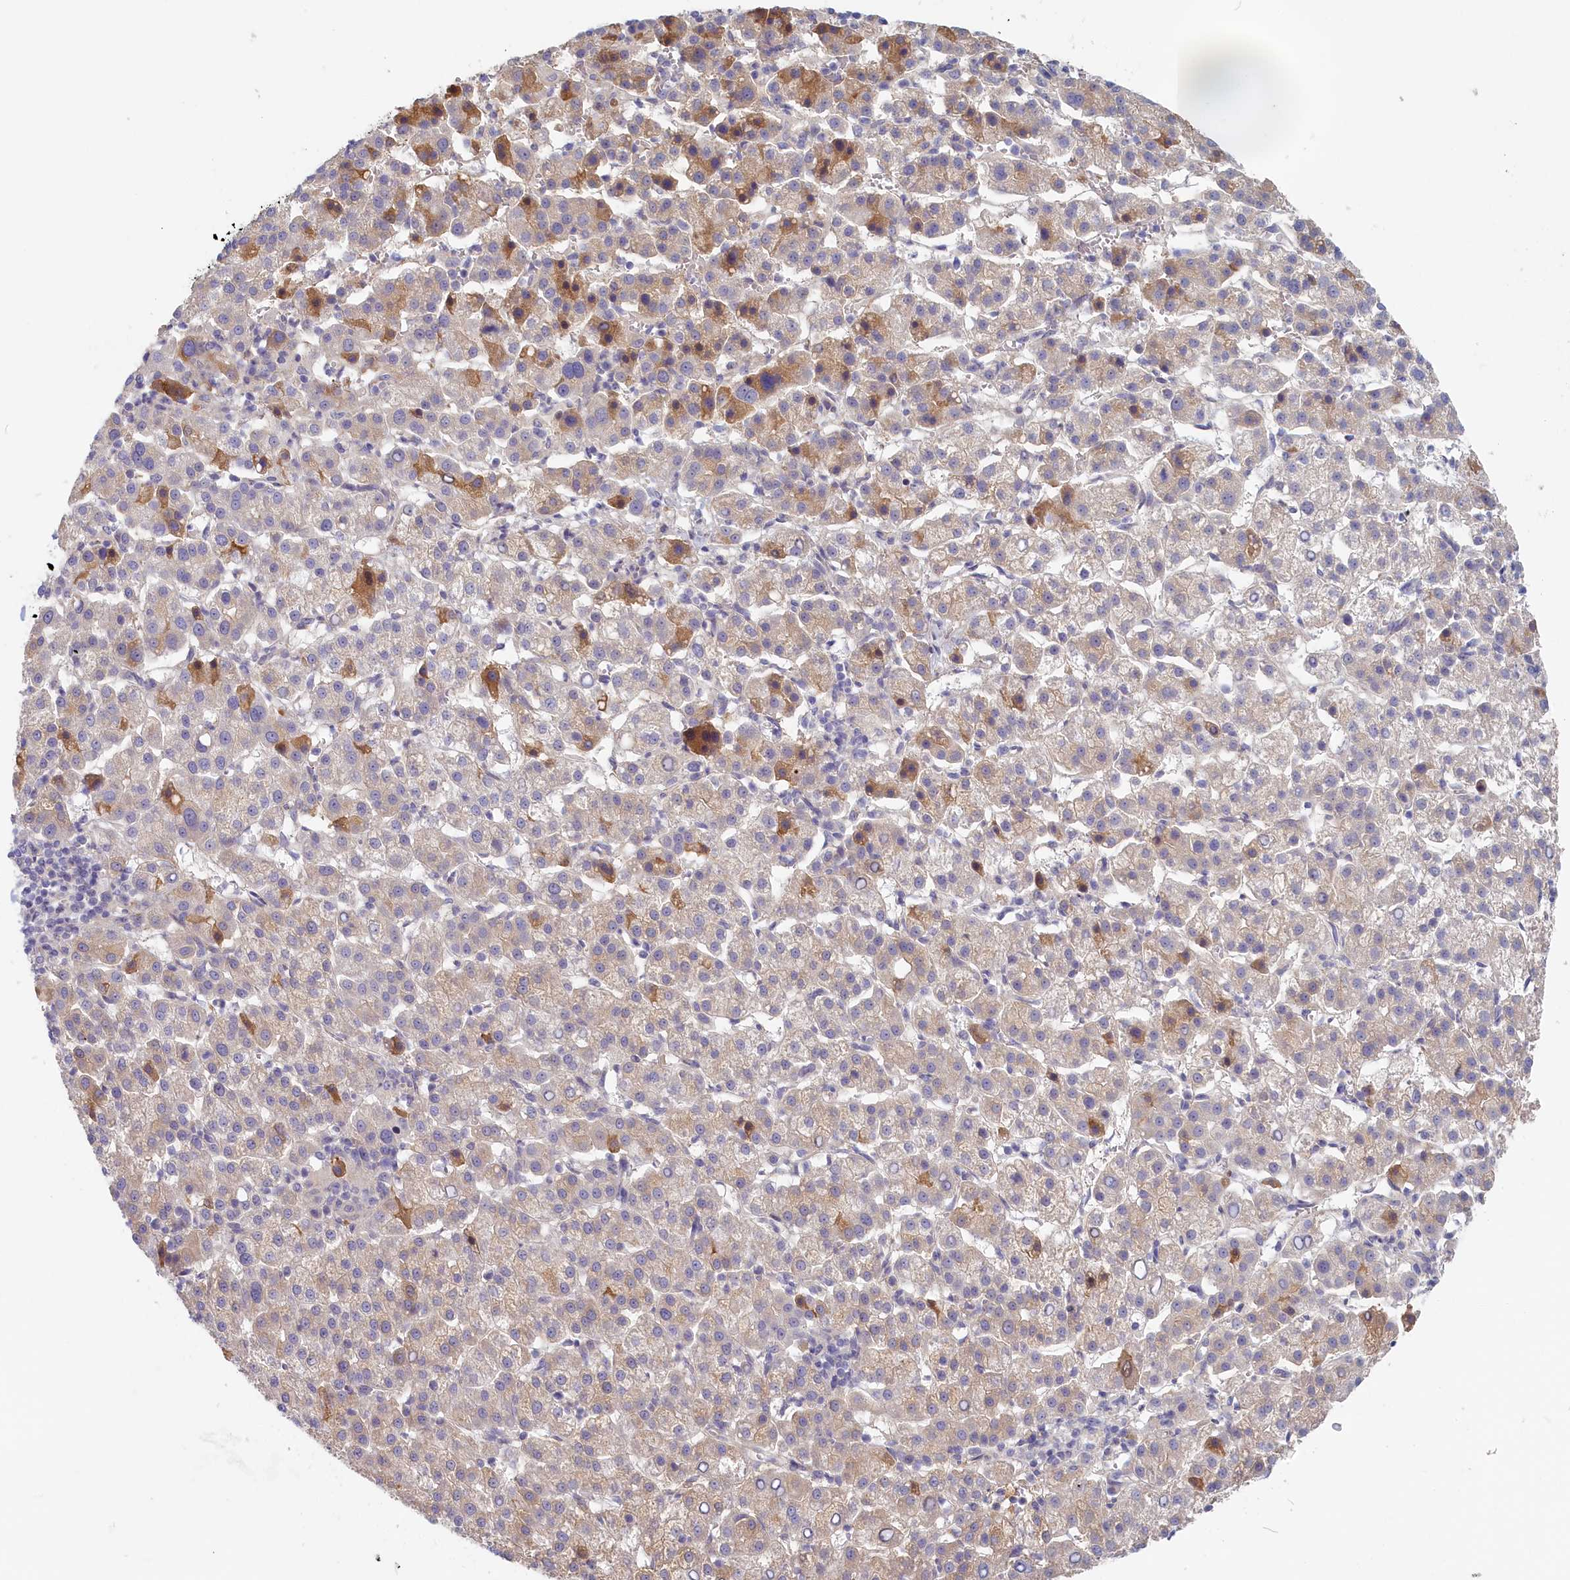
{"staining": {"intensity": "weak", "quantity": "<25%", "location": "cytoplasmic/membranous"}, "tissue": "liver cancer", "cell_type": "Tumor cells", "image_type": "cancer", "snomed": [{"axis": "morphology", "description": "Carcinoma, Hepatocellular, NOS"}, {"axis": "topography", "description": "Liver"}], "caption": "High magnification brightfield microscopy of liver cancer (hepatocellular carcinoma) stained with DAB (brown) and counterstained with hematoxylin (blue): tumor cells show no significant staining.", "gene": "STX16", "patient": {"sex": "female", "age": 58}}